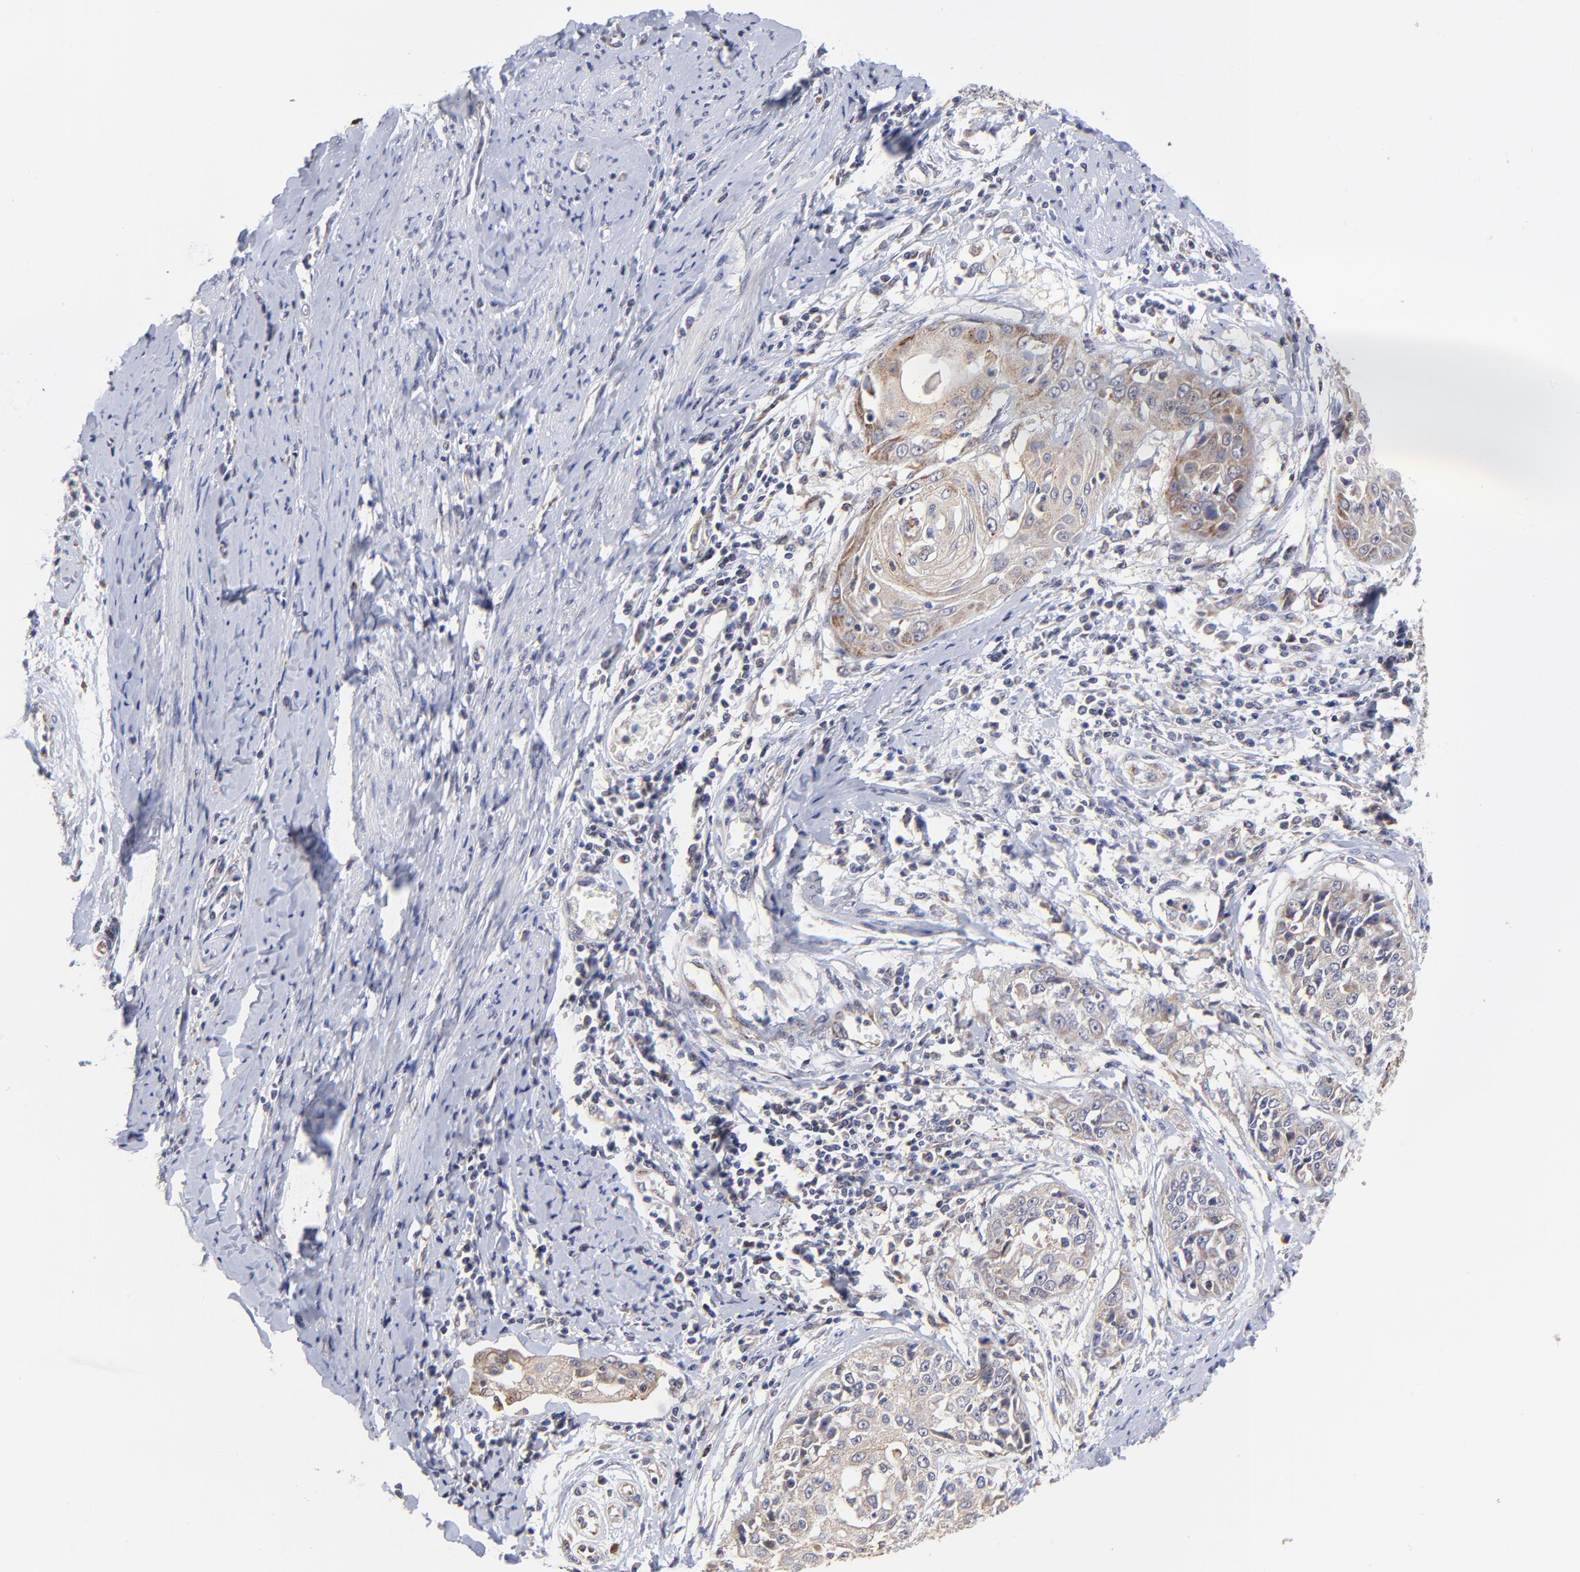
{"staining": {"intensity": "moderate", "quantity": "25%-75%", "location": "cytoplasmic/membranous"}, "tissue": "cervical cancer", "cell_type": "Tumor cells", "image_type": "cancer", "snomed": [{"axis": "morphology", "description": "Squamous cell carcinoma, NOS"}, {"axis": "topography", "description": "Cervix"}], "caption": "Cervical cancer stained with a protein marker shows moderate staining in tumor cells.", "gene": "FBXL12", "patient": {"sex": "female", "age": 64}}